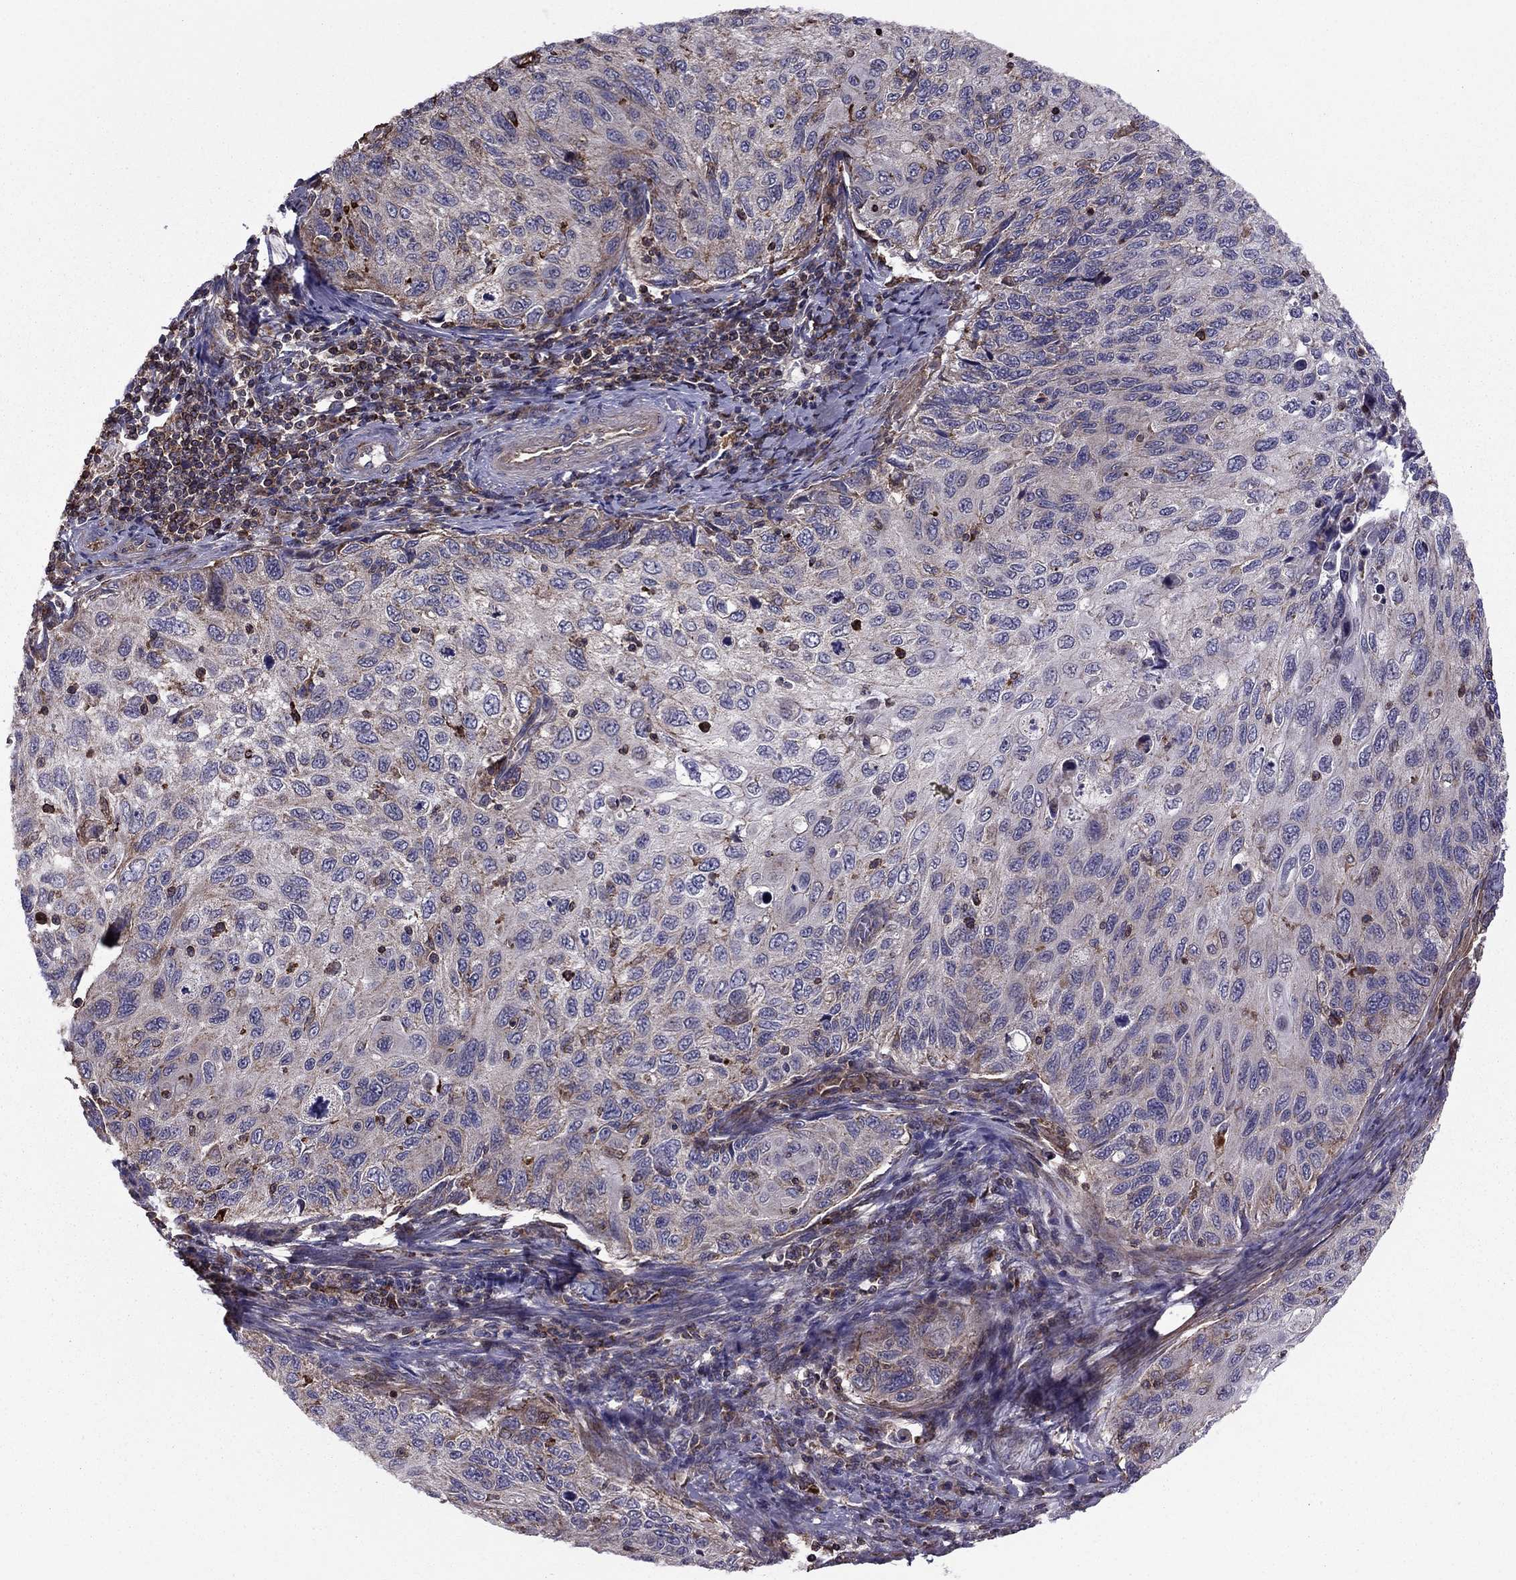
{"staining": {"intensity": "moderate", "quantity": "<25%", "location": "cytoplasmic/membranous"}, "tissue": "cervical cancer", "cell_type": "Tumor cells", "image_type": "cancer", "snomed": [{"axis": "morphology", "description": "Squamous cell carcinoma, NOS"}, {"axis": "topography", "description": "Cervix"}], "caption": "Immunohistochemical staining of cervical cancer shows low levels of moderate cytoplasmic/membranous positivity in about <25% of tumor cells.", "gene": "ALG6", "patient": {"sex": "female", "age": 70}}